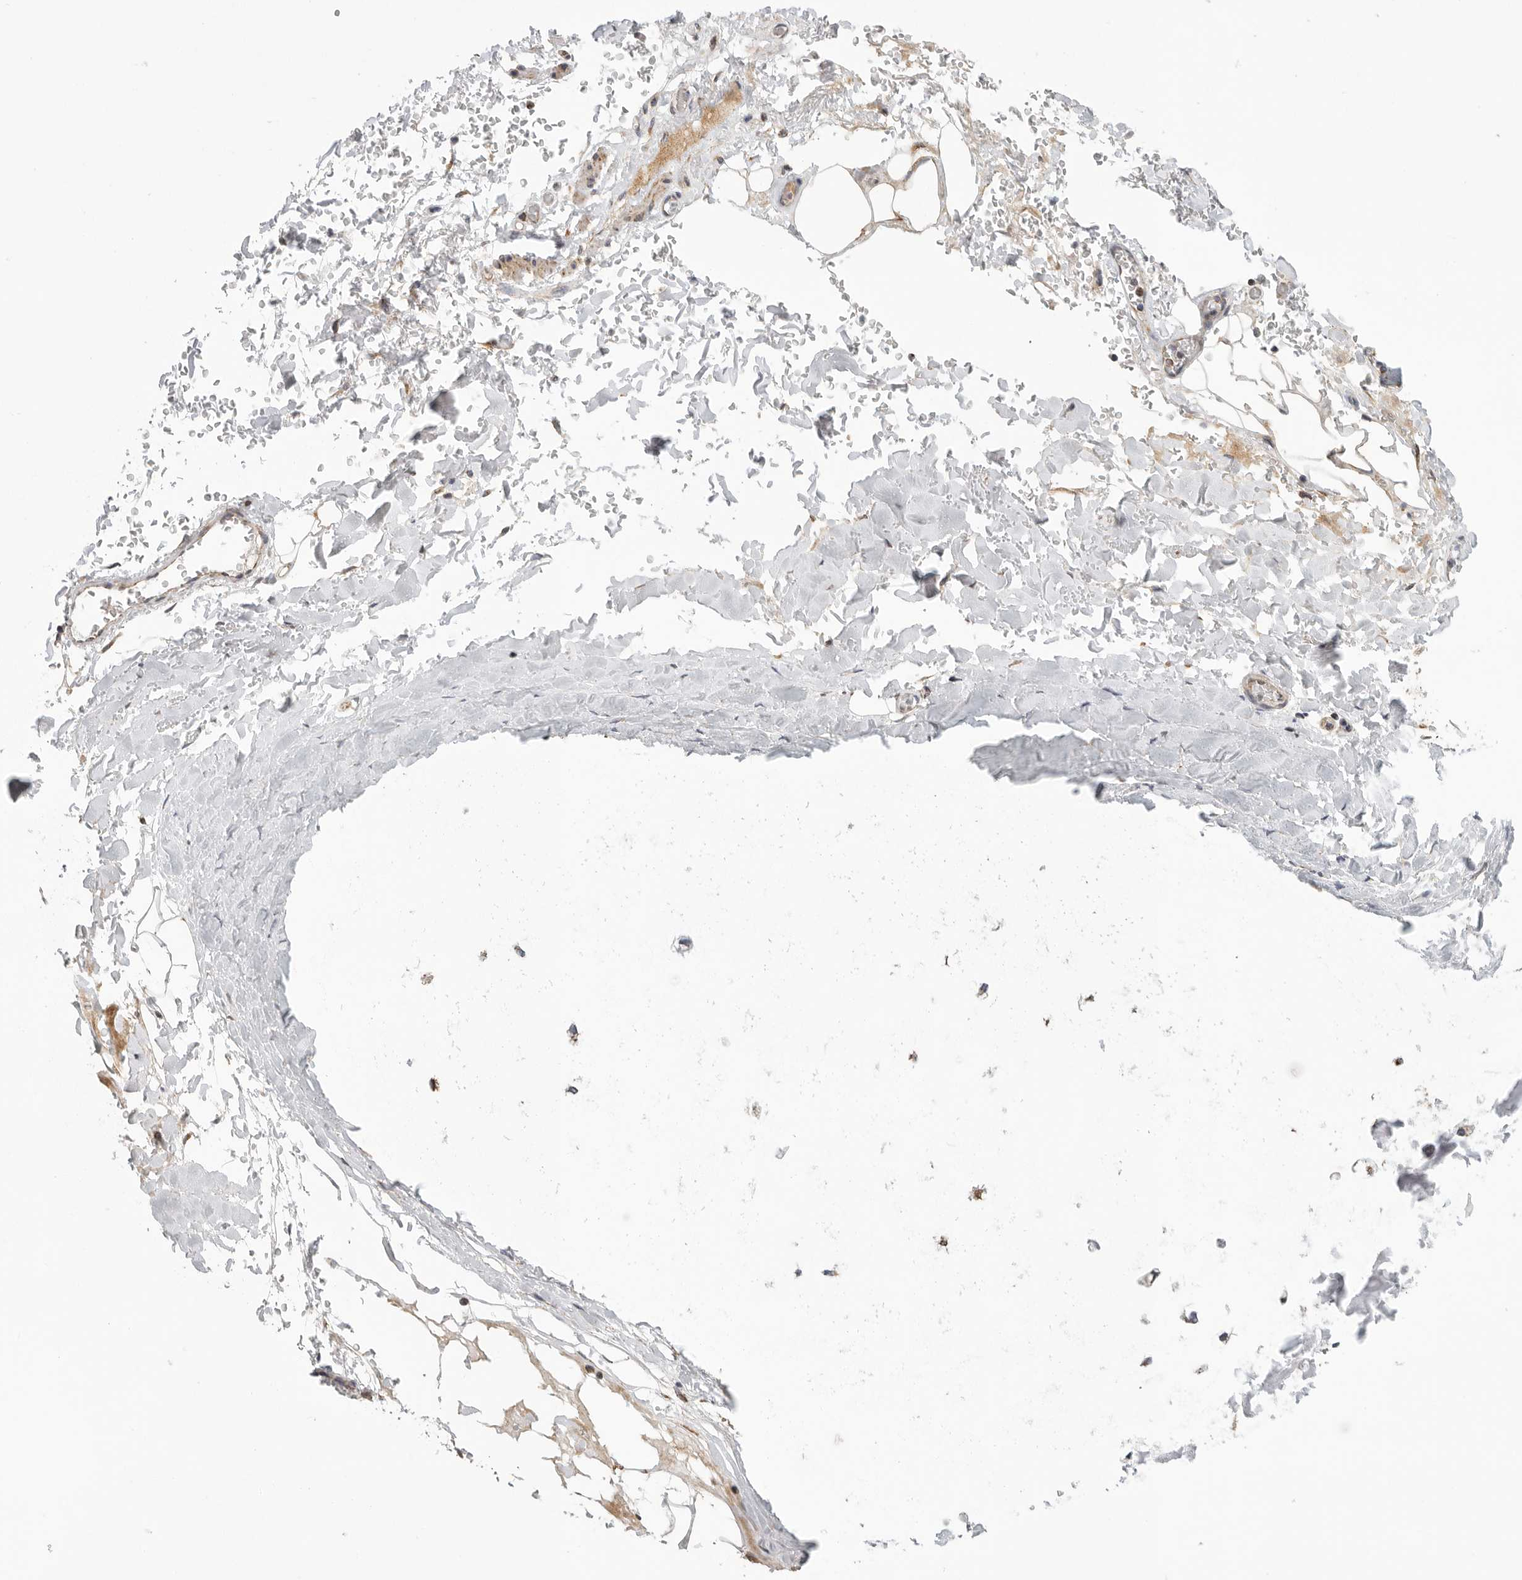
{"staining": {"intensity": "negative", "quantity": "none", "location": "none"}, "tissue": "adipose tissue", "cell_type": "Adipocytes", "image_type": "normal", "snomed": [{"axis": "morphology", "description": "Normal tissue, NOS"}, {"axis": "topography", "description": "Cartilage tissue"}], "caption": "Adipocytes show no significant positivity in unremarkable adipose tissue. (Stains: DAB (3,3'-diaminobenzidine) immunohistochemistry with hematoxylin counter stain, Microscopy: brightfield microscopy at high magnification).", "gene": "FKBP8", "patient": {"sex": "female", "age": 63}}